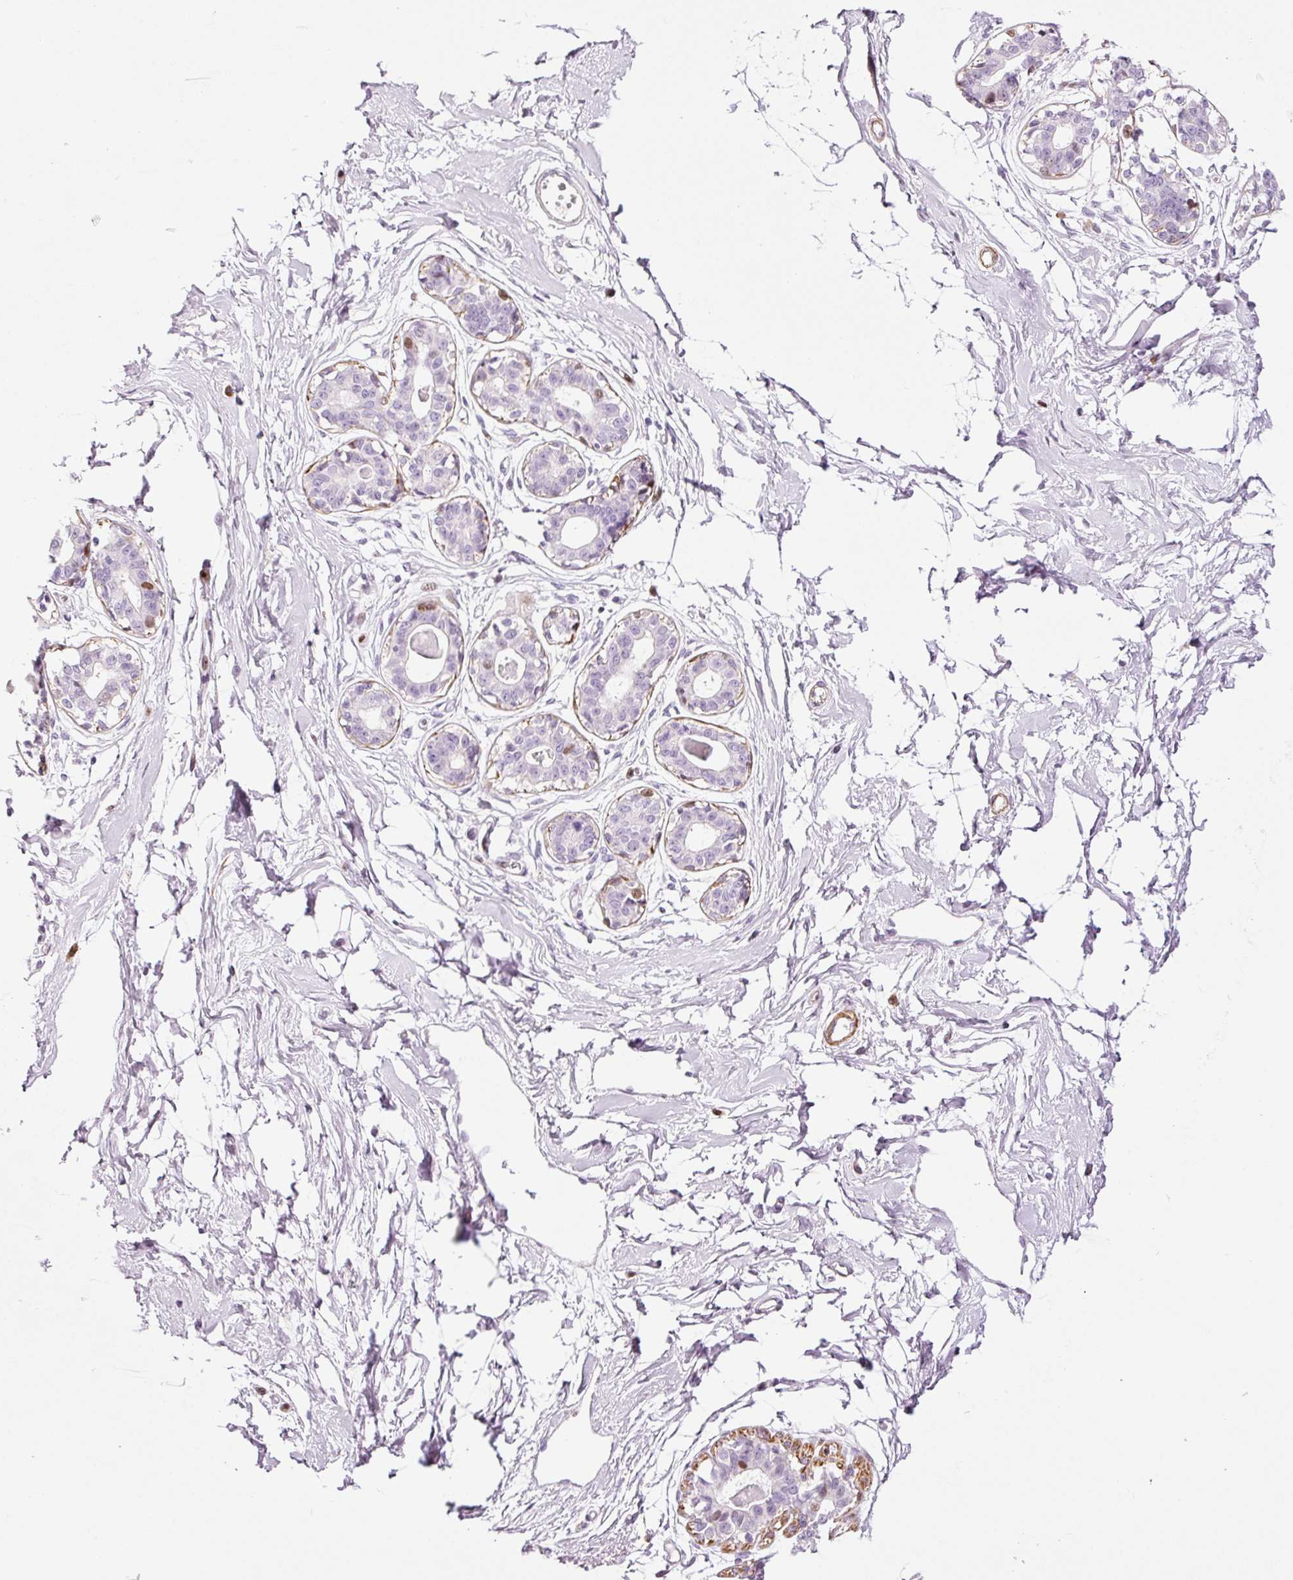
{"staining": {"intensity": "negative", "quantity": "none", "location": "none"}, "tissue": "breast", "cell_type": "Adipocytes", "image_type": "normal", "snomed": [{"axis": "morphology", "description": "Normal tissue, NOS"}, {"axis": "topography", "description": "Breast"}], "caption": "Micrograph shows no significant protein expression in adipocytes of normal breast. (Immunohistochemistry, brightfield microscopy, high magnification).", "gene": "ANKRD20A1", "patient": {"sex": "female", "age": 45}}